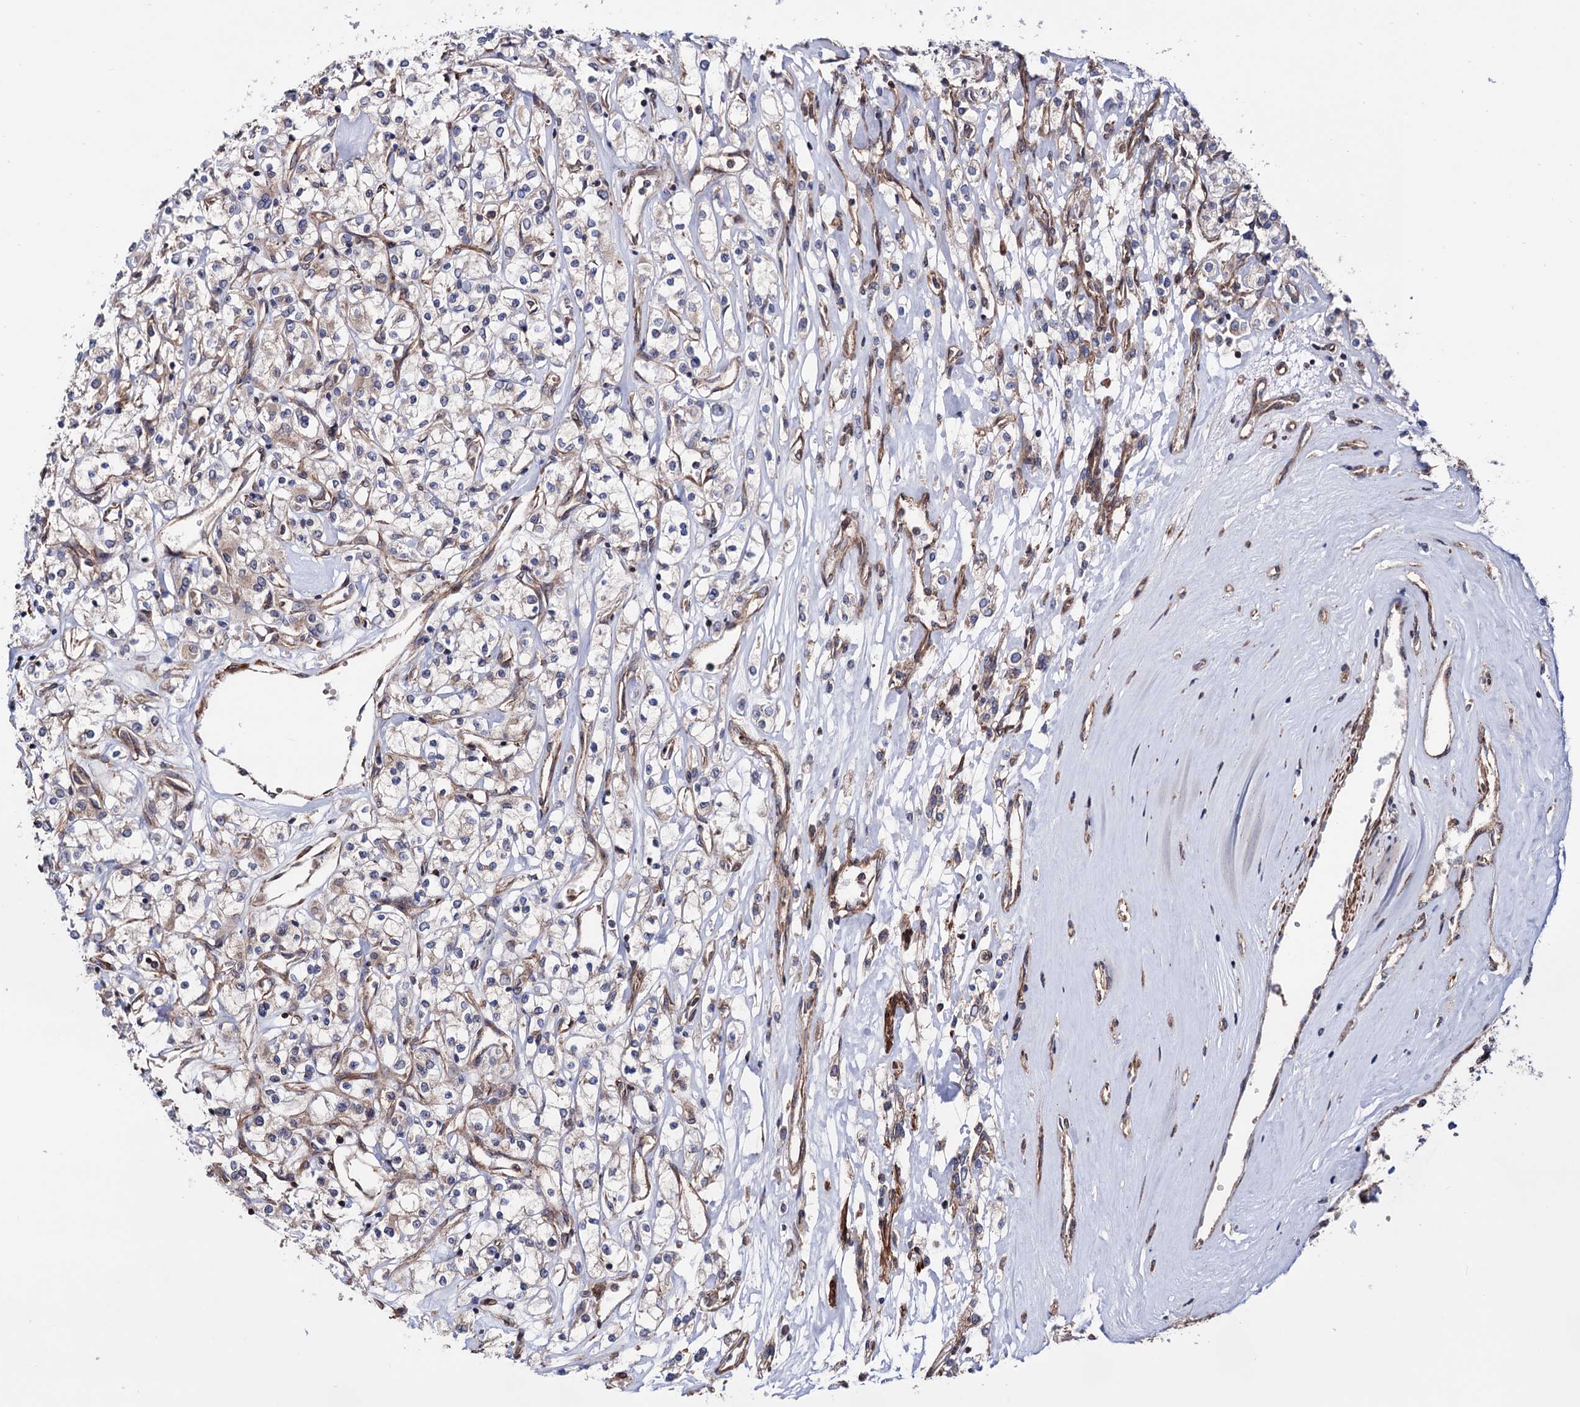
{"staining": {"intensity": "weak", "quantity": "<25%", "location": "cytoplasmic/membranous"}, "tissue": "renal cancer", "cell_type": "Tumor cells", "image_type": "cancer", "snomed": [{"axis": "morphology", "description": "Adenocarcinoma, NOS"}, {"axis": "topography", "description": "Kidney"}], "caption": "Immunohistochemistry (IHC) histopathology image of human adenocarcinoma (renal) stained for a protein (brown), which exhibits no staining in tumor cells.", "gene": "FERMT2", "patient": {"sex": "female", "age": 59}}